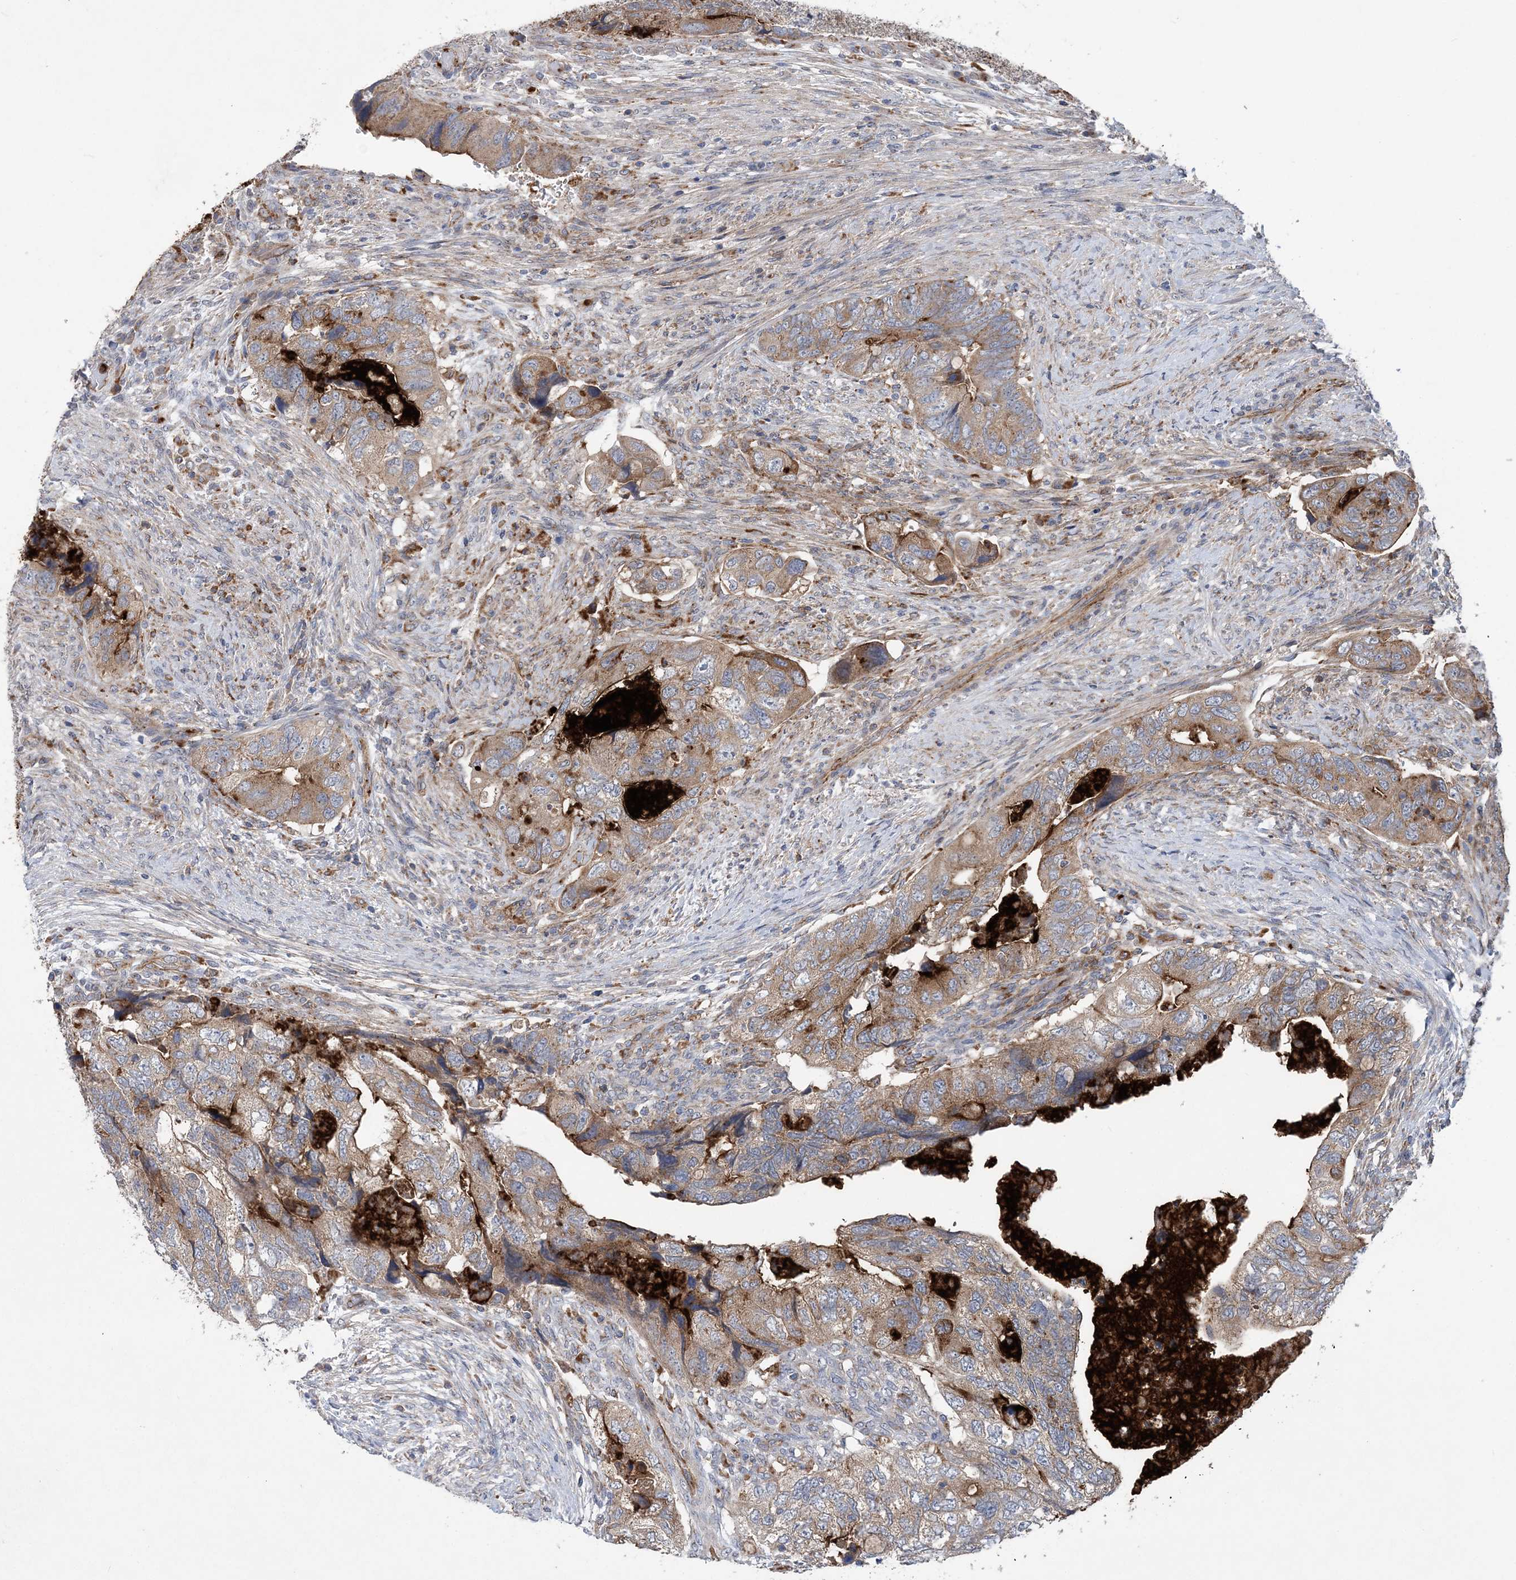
{"staining": {"intensity": "weak", "quantity": "25%-75%", "location": "cytoplasmic/membranous"}, "tissue": "colorectal cancer", "cell_type": "Tumor cells", "image_type": "cancer", "snomed": [{"axis": "morphology", "description": "Adenocarcinoma, NOS"}, {"axis": "topography", "description": "Rectum"}], "caption": "Tumor cells exhibit low levels of weak cytoplasmic/membranous staining in about 25%-75% of cells in colorectal cancer (adenocarcinoma).", "gene": "PTTG1IP", "patient": {"sex": "male", "age": 63}}